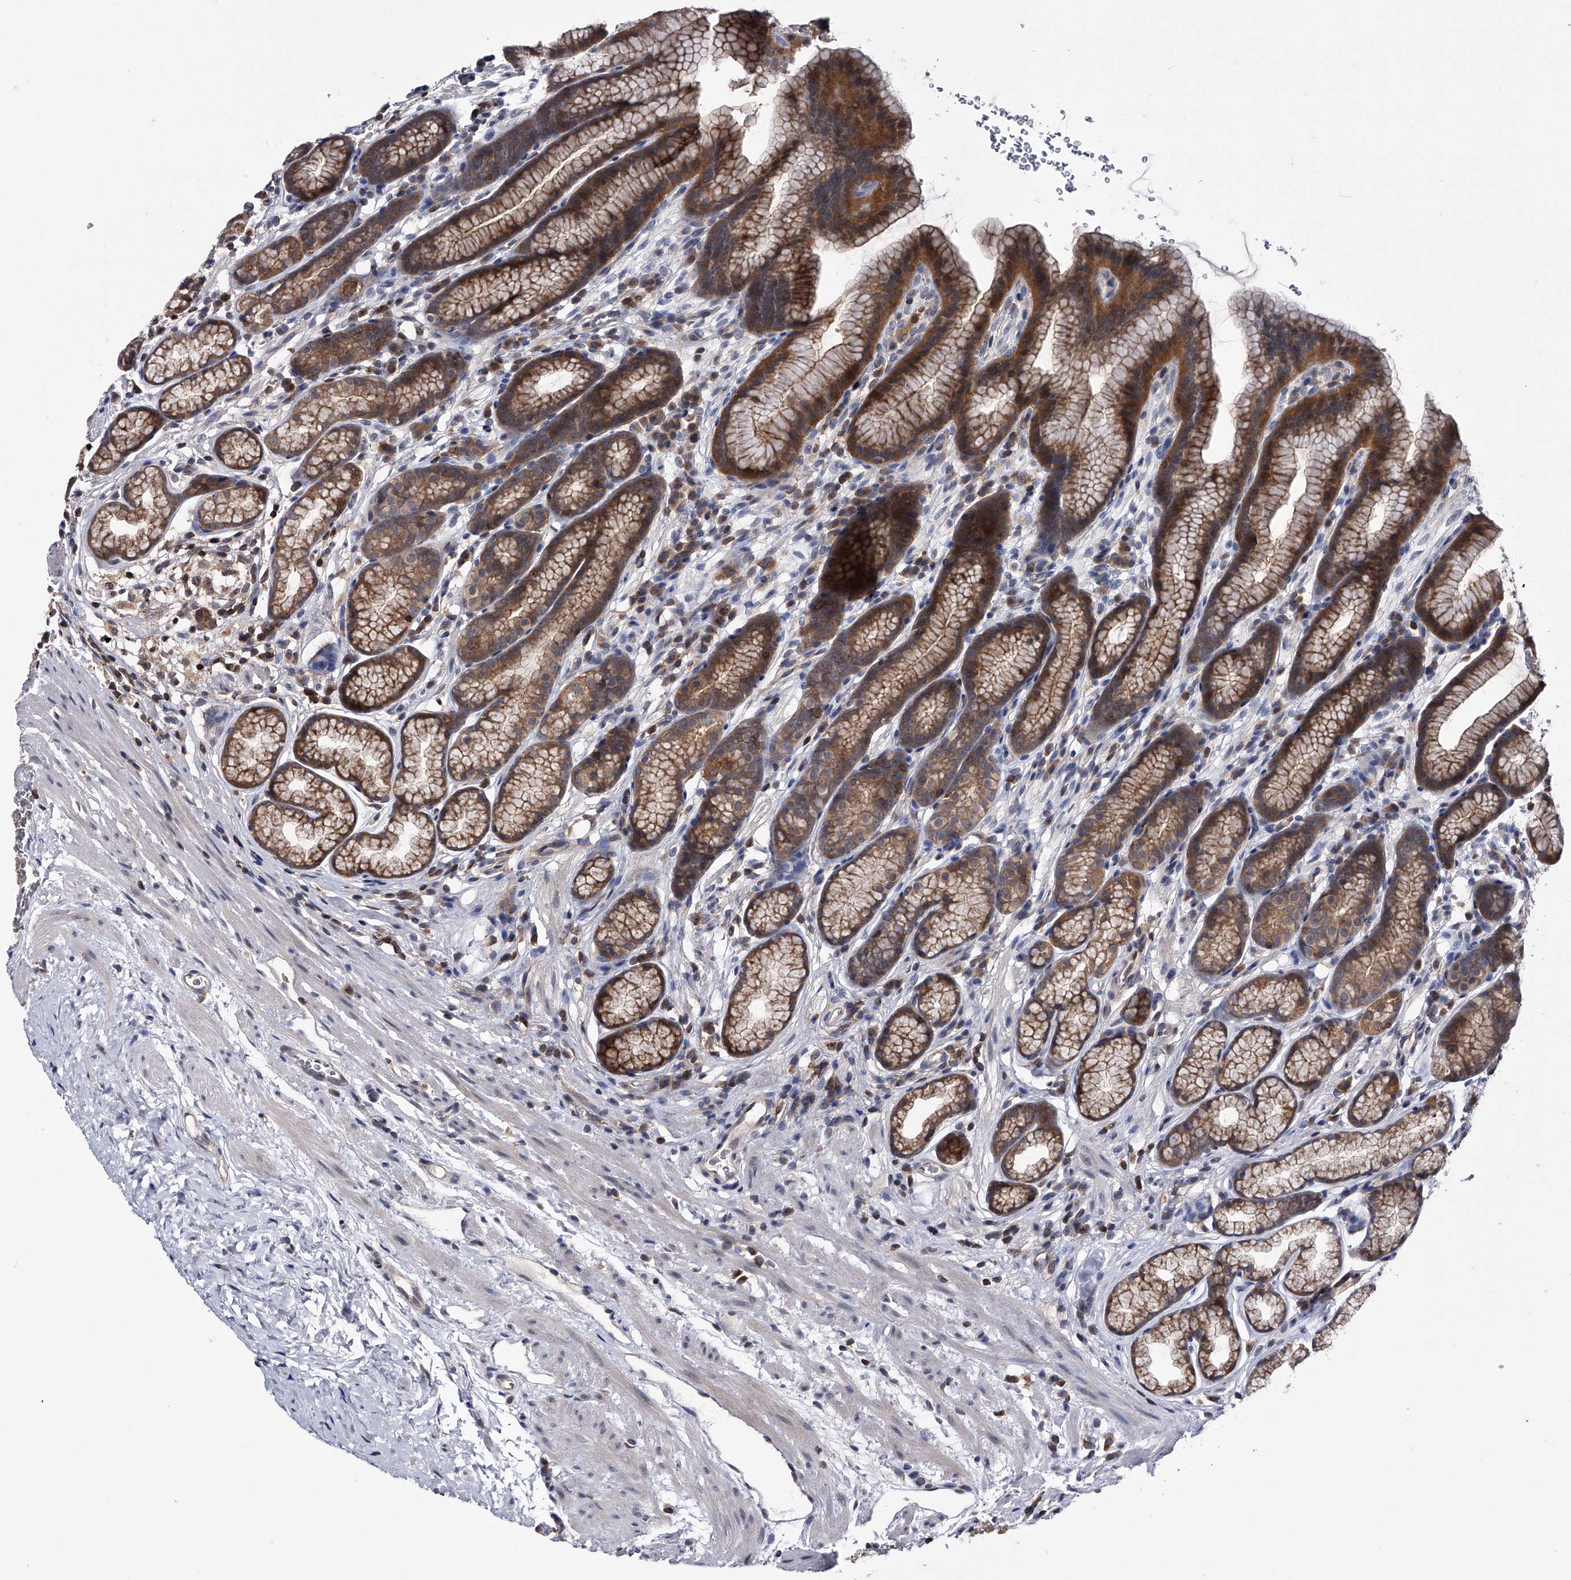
{"staining": {"intensity": "moderate", "quantity": "25%-75%", "location": "cytoplasmic/membranous"}, "tissue": "stomach", "cell_type": "Glandular cells", "image_type": "normal", "snomed": [{"axis": "morphology", "description": "Normal tissue, NOS"}, {"axis": "topography", "description": "Stomach"}], "caption": "Stomach was stained to show a protein in brown. There is medium levels of moderate cytoplasmic/membranous staining in about 25%-75% of glandular cells. (IHC, brightfield microscopy, high magnification).", "gene": "PAN3", "patient": {"sex": "male", "age": 42}}